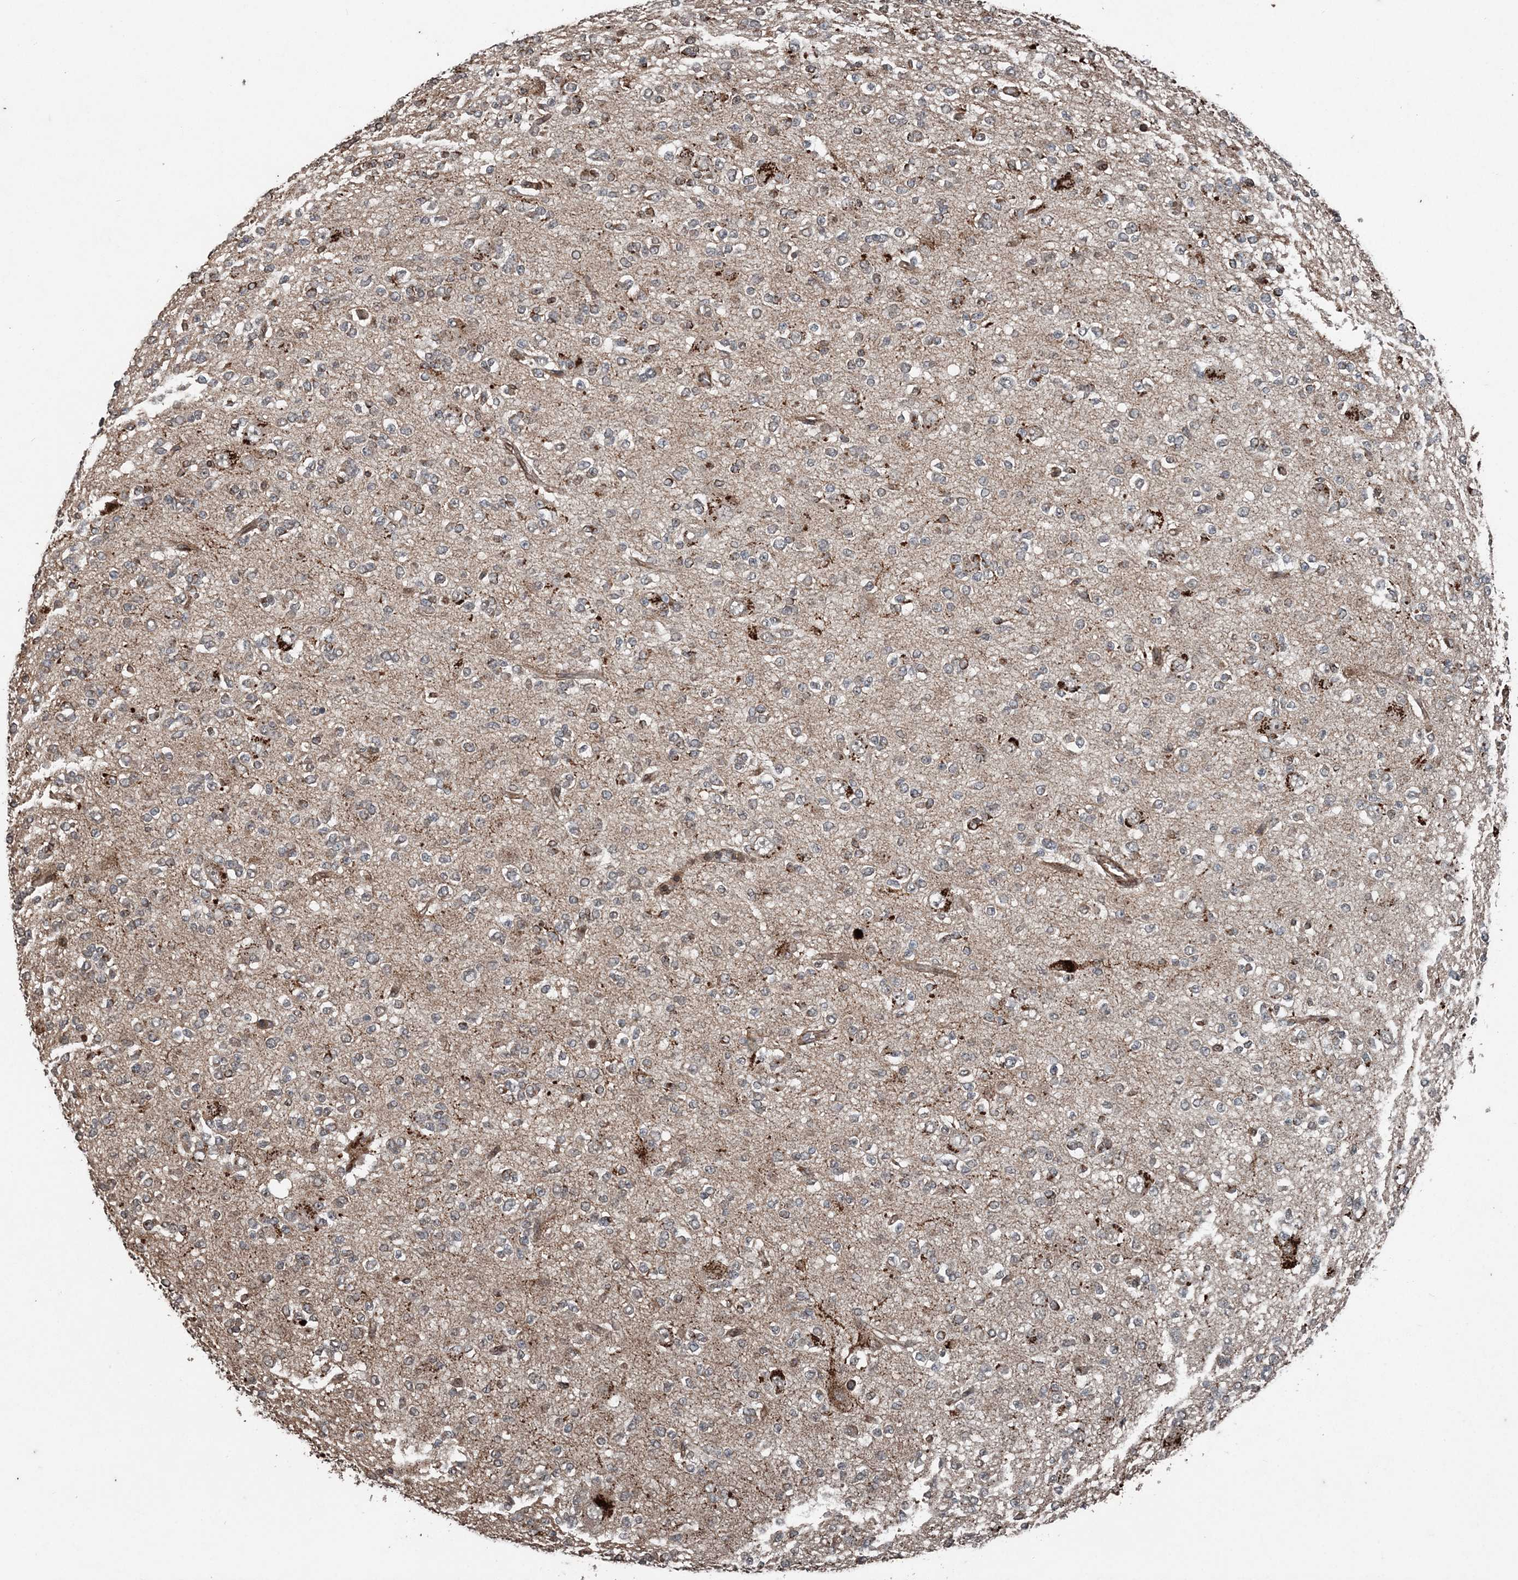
{"staining": {"intensity": "negative", "quantity": "none", "location": "none"}, "tissue": "glioma", "cell_type": "Tumor cells", "image_type": "cancer", "snomed": [{"axis": "morphology", "description": "Glioma, malignant, Low grade"}, {"axis": "topography", "description": "Brain"}], "caption": "This image is of glioma stained with immunohistochemistry to label a protein in brown with the nuclei are counter-stained blue. There is no expression in tumor cells. (Immunohistochemistry, brightfield microscopy, high magnification).", "gene": "CFL1", "patient": {"sex": "male", "age": 38}}